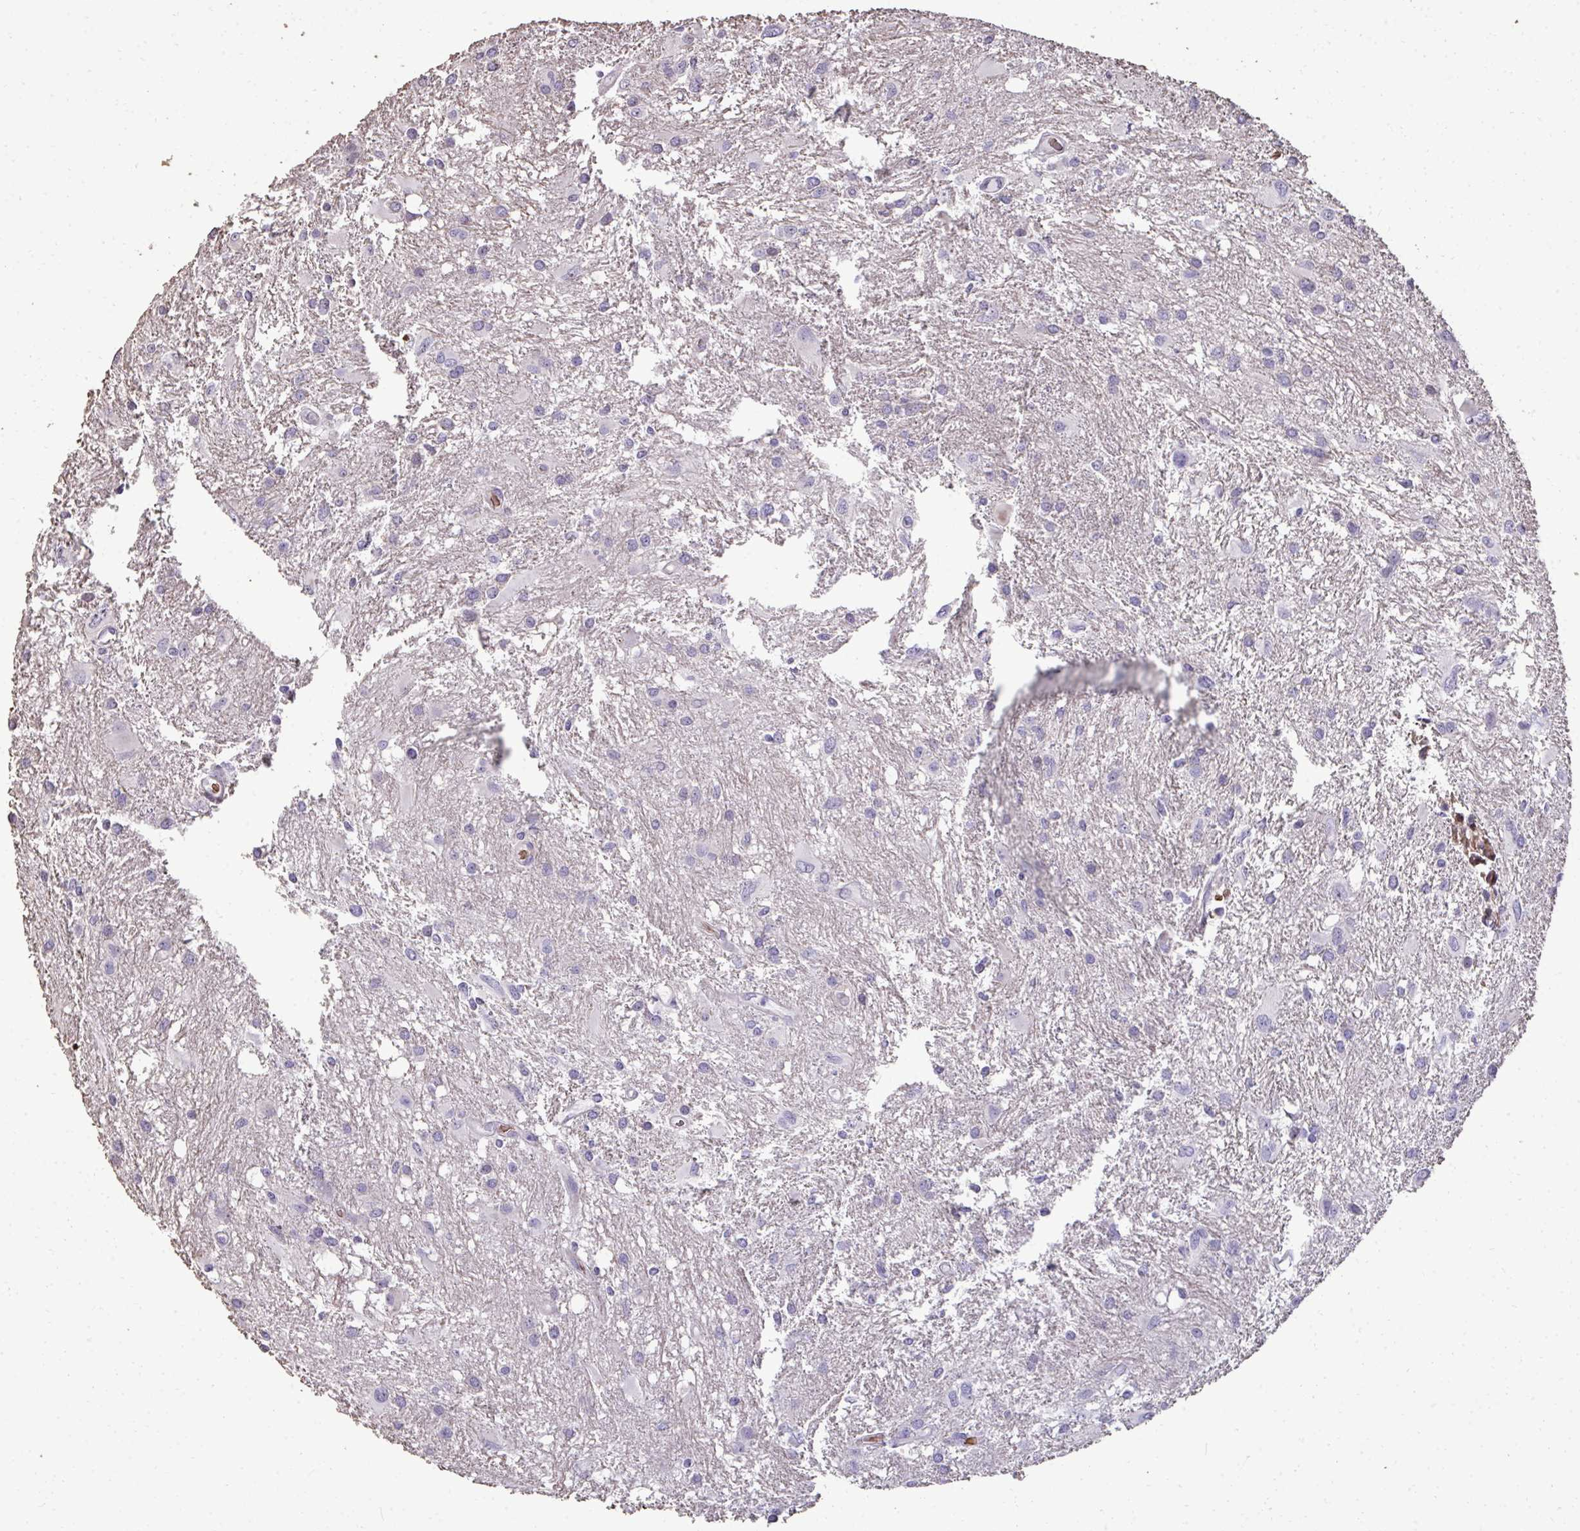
{"staining": {"intensity": "negative", "quantity": "none", "location": "none"}, "tissue": "glioma", "cell_type": "Tumor cells", "image_type": "cancer", "snomed": [{"axis": "morphology", "description": "Glioma, malignant, High grade"}, {"axis": "topography", "description": "Brain"}], "caption": "Malignant high-grade glioma was stained to show a protein in brown. There is no significant staining in tumor cells.", "gene": "FIBCD1", "patient": {"sex": "male", "age": 53}}